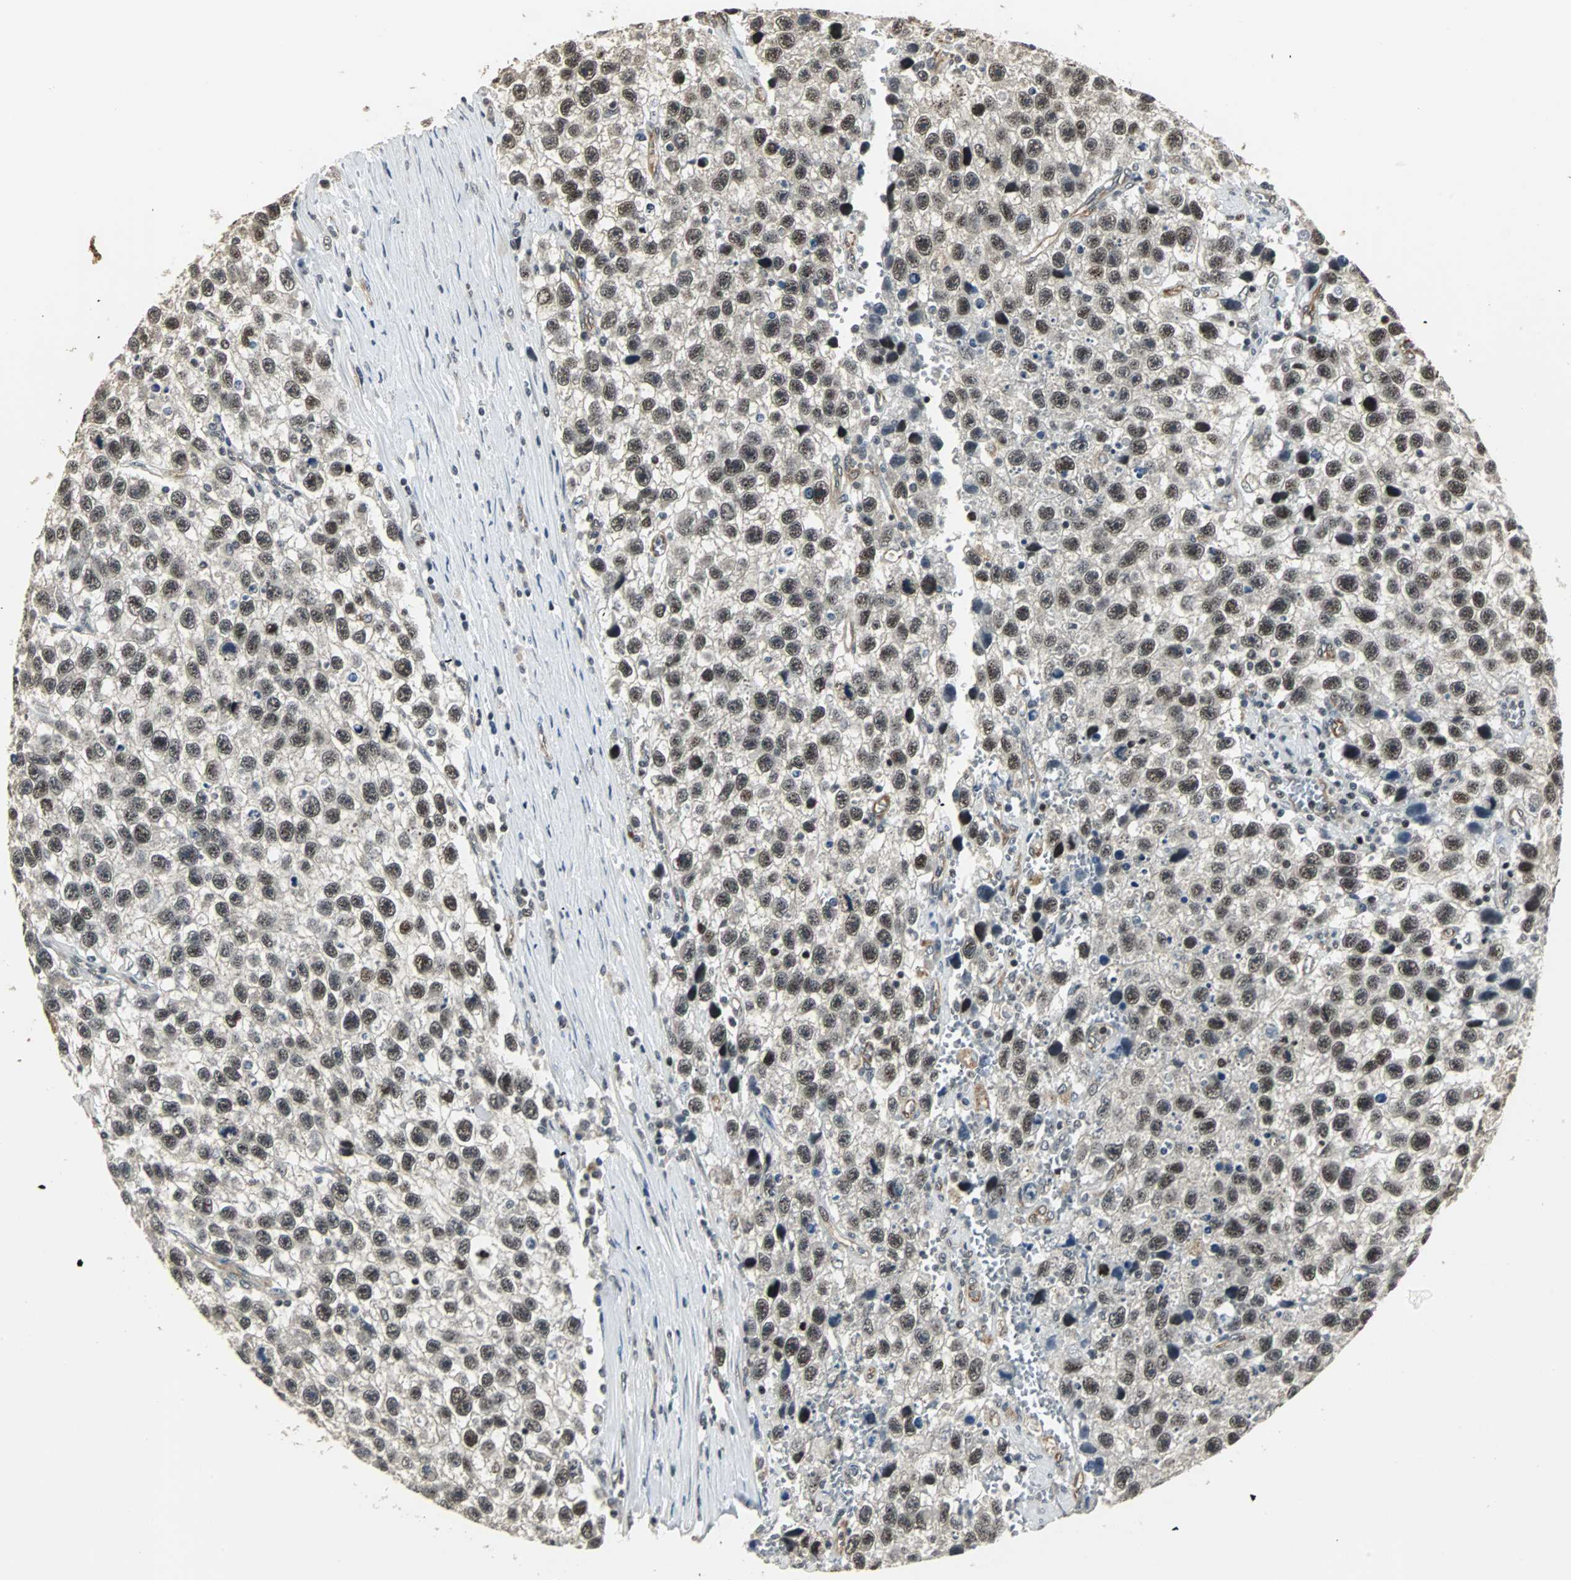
{"staining": {"intensity": "strong", "quantity": ">75%", "location": "nuclear"}, "tissue": "testis cancer", "cell_type": "Tumor cells", "image_type": "cancer", "snomed": [{"axis": "morphology", "description": "Seminoma, NOS"}, {"axis": "topography", "description": "Testis"}], "caption": "Immunohistochemical staining of testis cancer (seminoma) shows high levels of strong nuclear positivity in about >75% of tumor cells. (brown staining indicates protein expression, while blue staining denotes nuclei).", "gene": "MED4", "patient": {"sex": "male", "age": 33}}